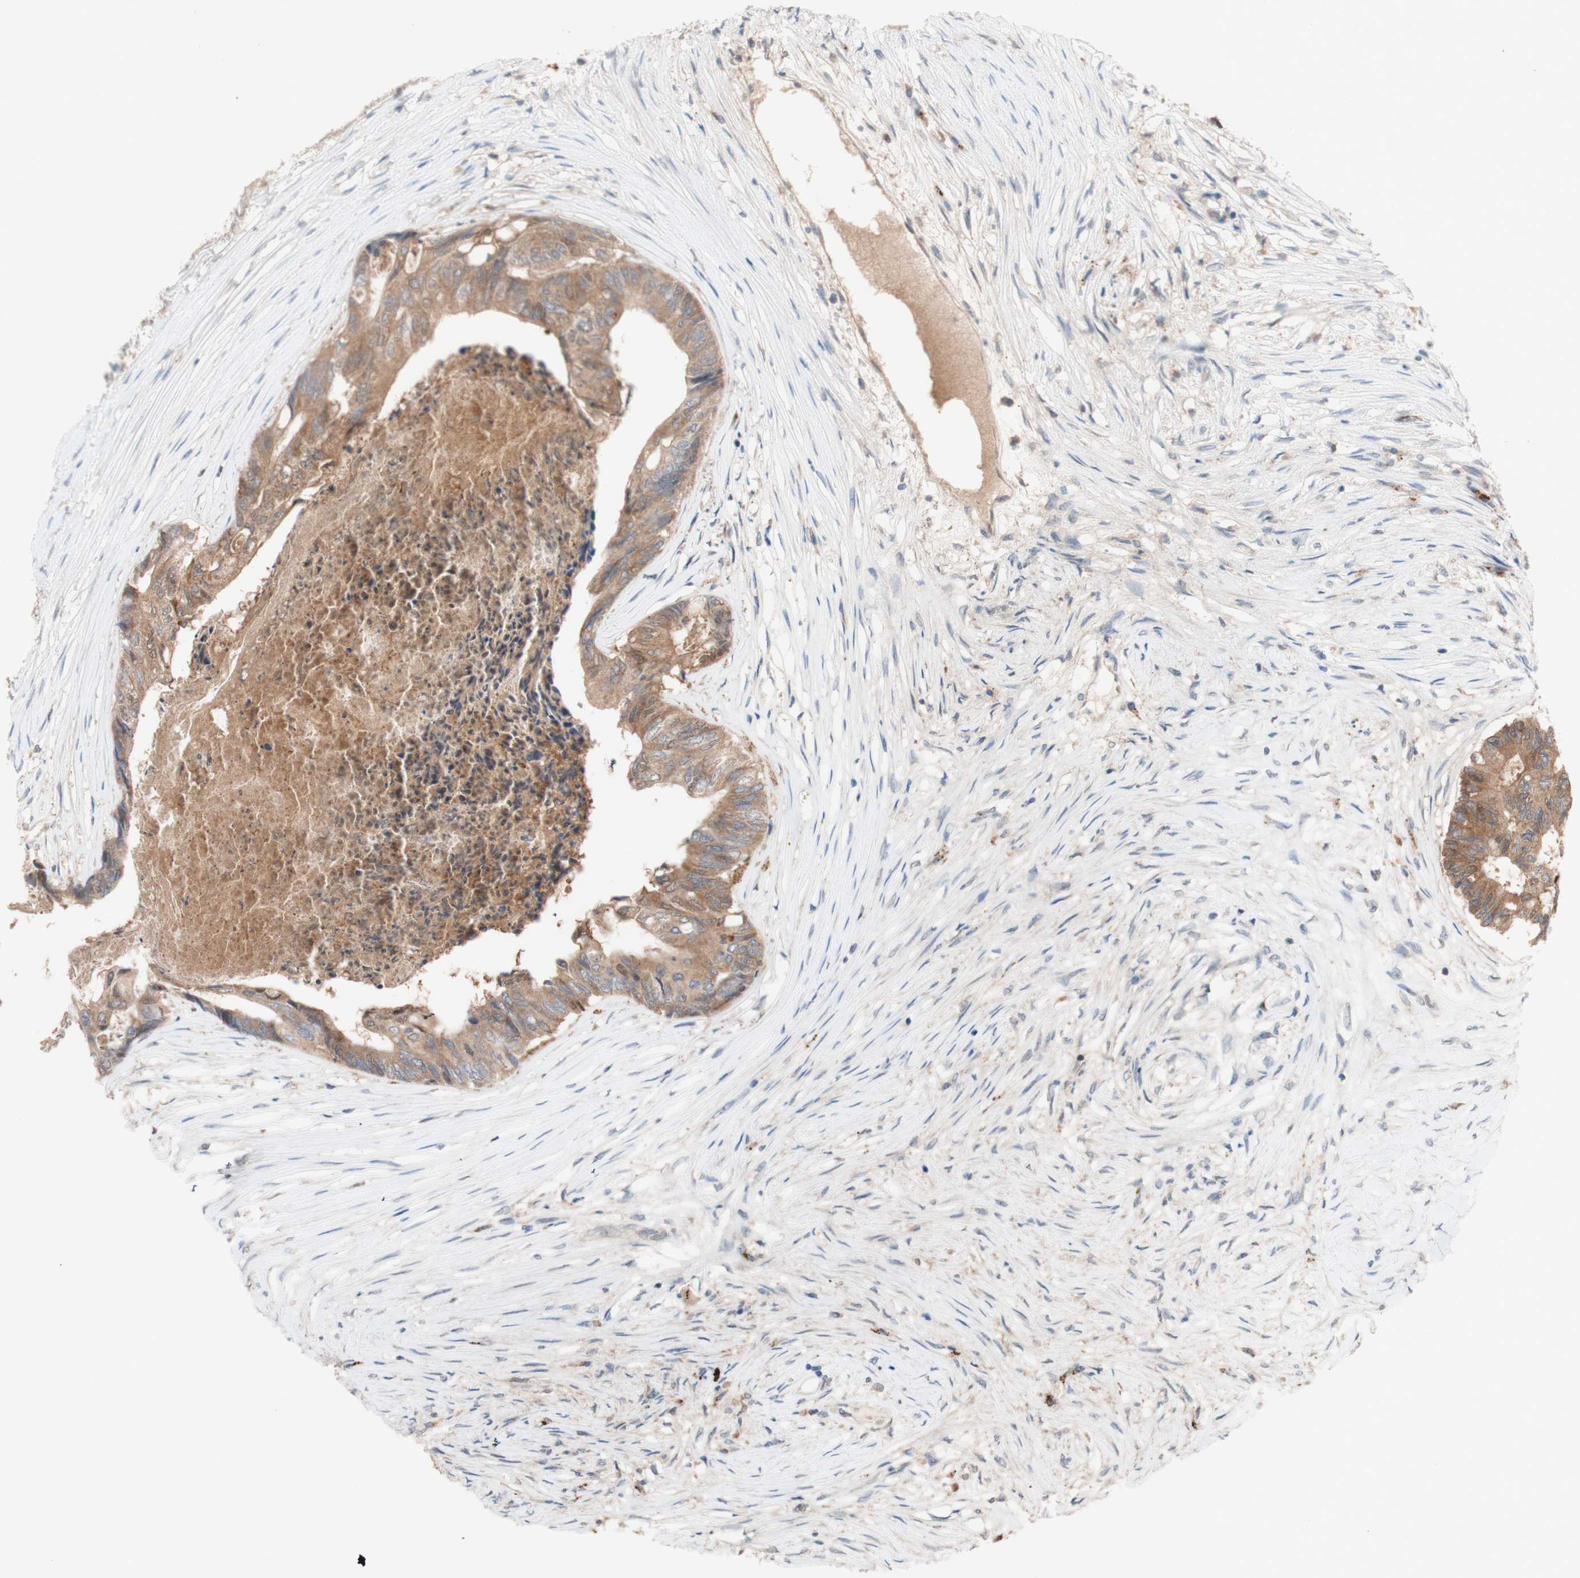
{"staining": {"intensity": "moderate", "quantity": ">75%", "location": "cytoplasmic/membranous"}, "tissue": "colorectal cancer", "cell_type": "Tumor cells", "image_type": "cancer", "snomed": [{"axis": "morphology", "description": "Adenocarcinoma, NOS"}, {"axis": "topography", "description": "Rectum"}], "caption": "Colorectal adenocarcinoma stained with a protein marker displays moderate staining in tumor cells.", "gene": "PEX2", "patient": {"sex": "male", "age": 63}}